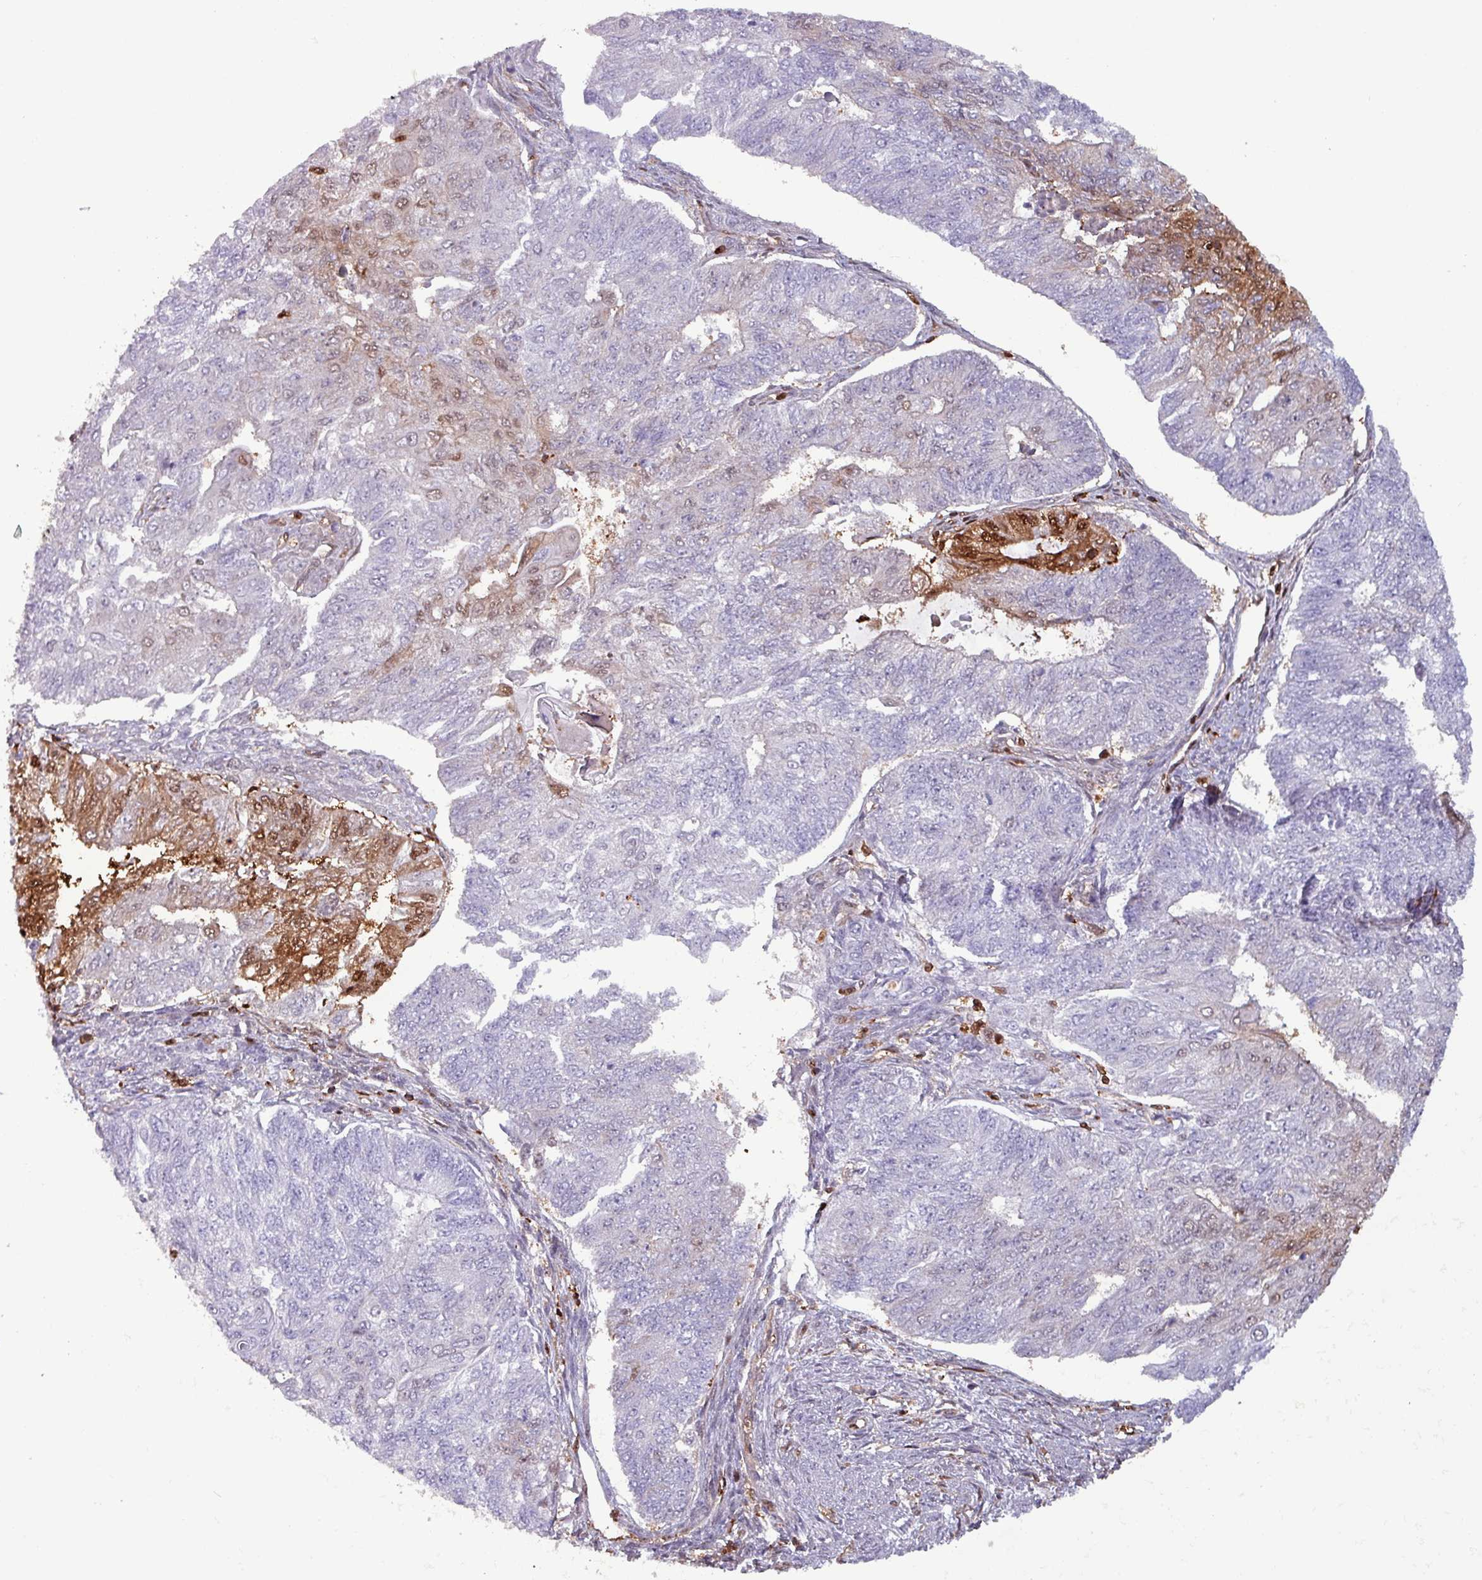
{"staining": {"intensity": "moderate", "quantity": "<25%", "location": "cytoplasmic/membranous,nuclear"}, "tissue": "endometrial cancer", "cell_type": "Tumor cells", "image_type": "cancer", "snomed": [{"axis": "morphology", "description": "Adenocarcinoma, NOS"}, {"axis": "topography", "description": "Endometrium"}], "caption": "Moderate cytoplasmic/membranous and nuclear staining for a protein is identified in approximately <25% of tumor cells of adenocarcinoma (endometrial) using IHC.", "gene": "PSMB8", "patient": {"sex": "female", "age": 32}}